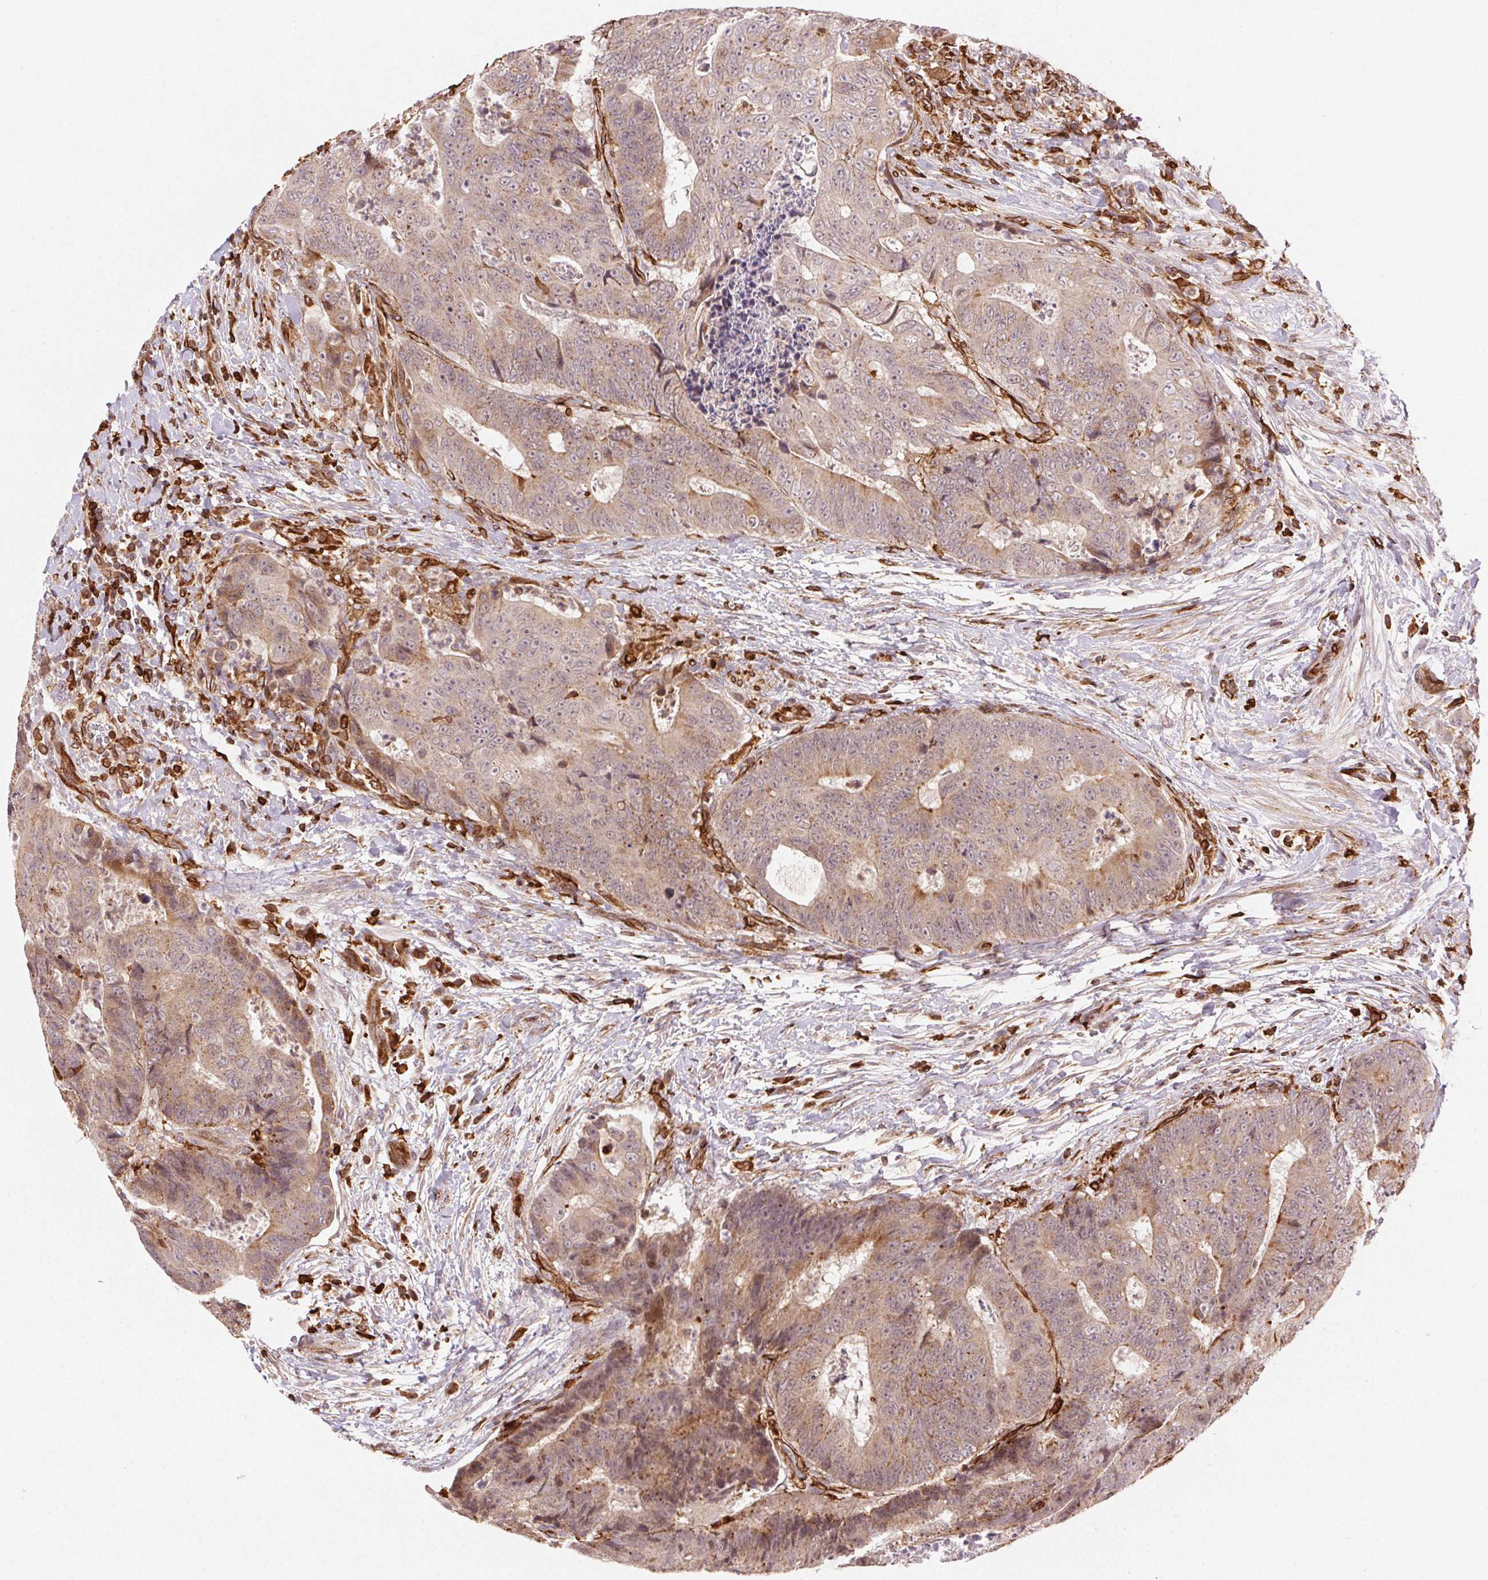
{"staining": {"intensity": "weak", "quantity": ">75%", "location": "cytoplasmic/membranous"}, "tissue": "colorectal cancer", "cell_type": "Tumor cells", "image_type": "cancer", "snomed": [{"axis": "morphology", "description": "Adenocarcinoma, NOS"}, {"axis": "topography", "description": "Colon"}], "caption": "Colorectal cancer was stained to show a protein in brown. There is low levels of weak cytoplasmic/membranous positivity in approximately >75% of tumor cells.", "gene": "RNASET2", "patient": {"sex": "female", "age": 48}}